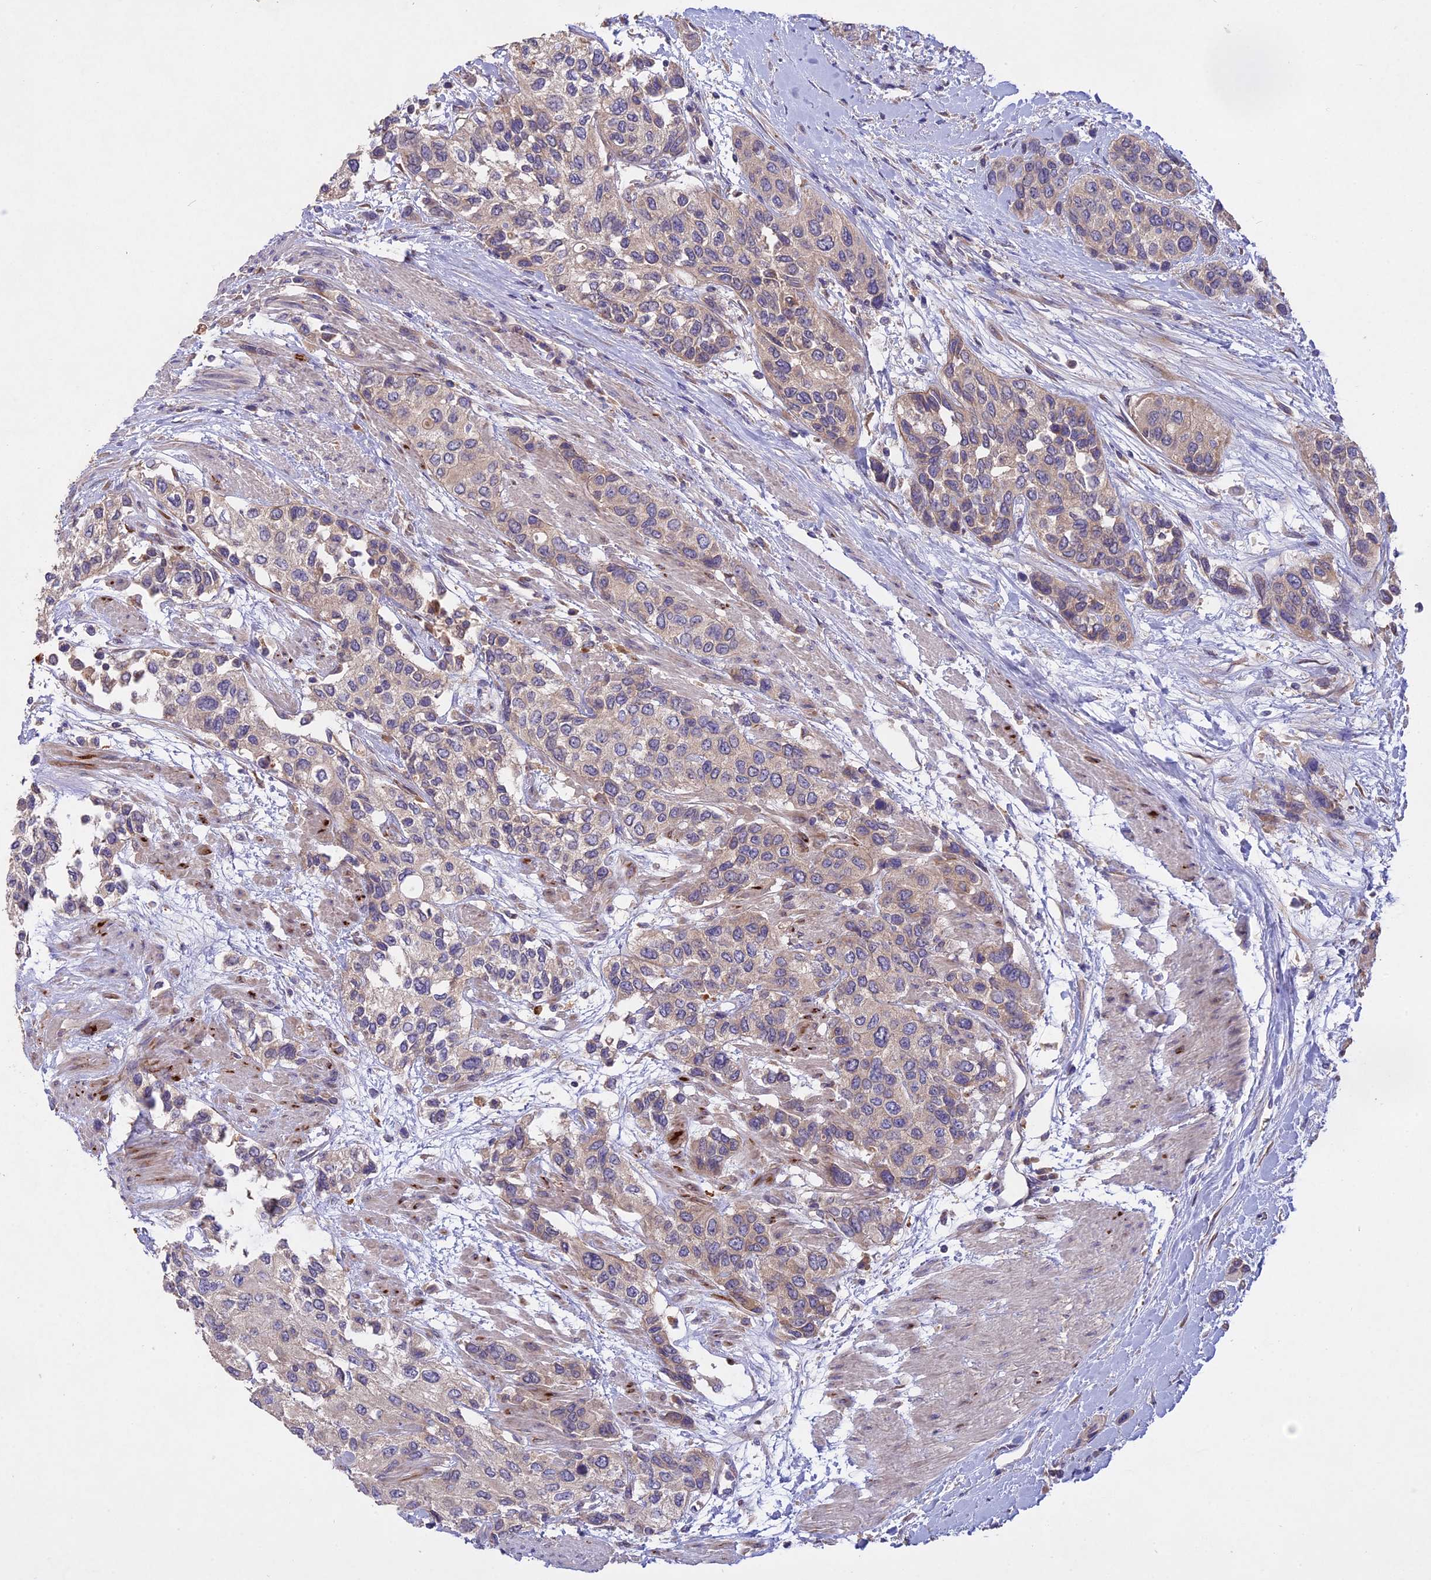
{"staining": {"intensity": "weak", "quantity": "<25%", "location": "cytoplasmic/membranous"}, "tissue": "urothelial cancer", "cell_type": "Tumor cells", "image_type": "cancer", "snomed": [{"axis": "morphology", "description": "Normal tissue, NOS"}, {"axis": "morphology", "description": "Urothelial carcinoma, High grade"}, {"axis": "topography", "description": "Vascular tissue"}, {"axis": "topography", "description": "Urinary bladder"}], "caption": "The histopathology image exhibits no significant expression in tumor cells of urothelial carcinoma (high-grade).", "gene": "SLC26A4", "patient": {"sex": "female", "age": 56}}